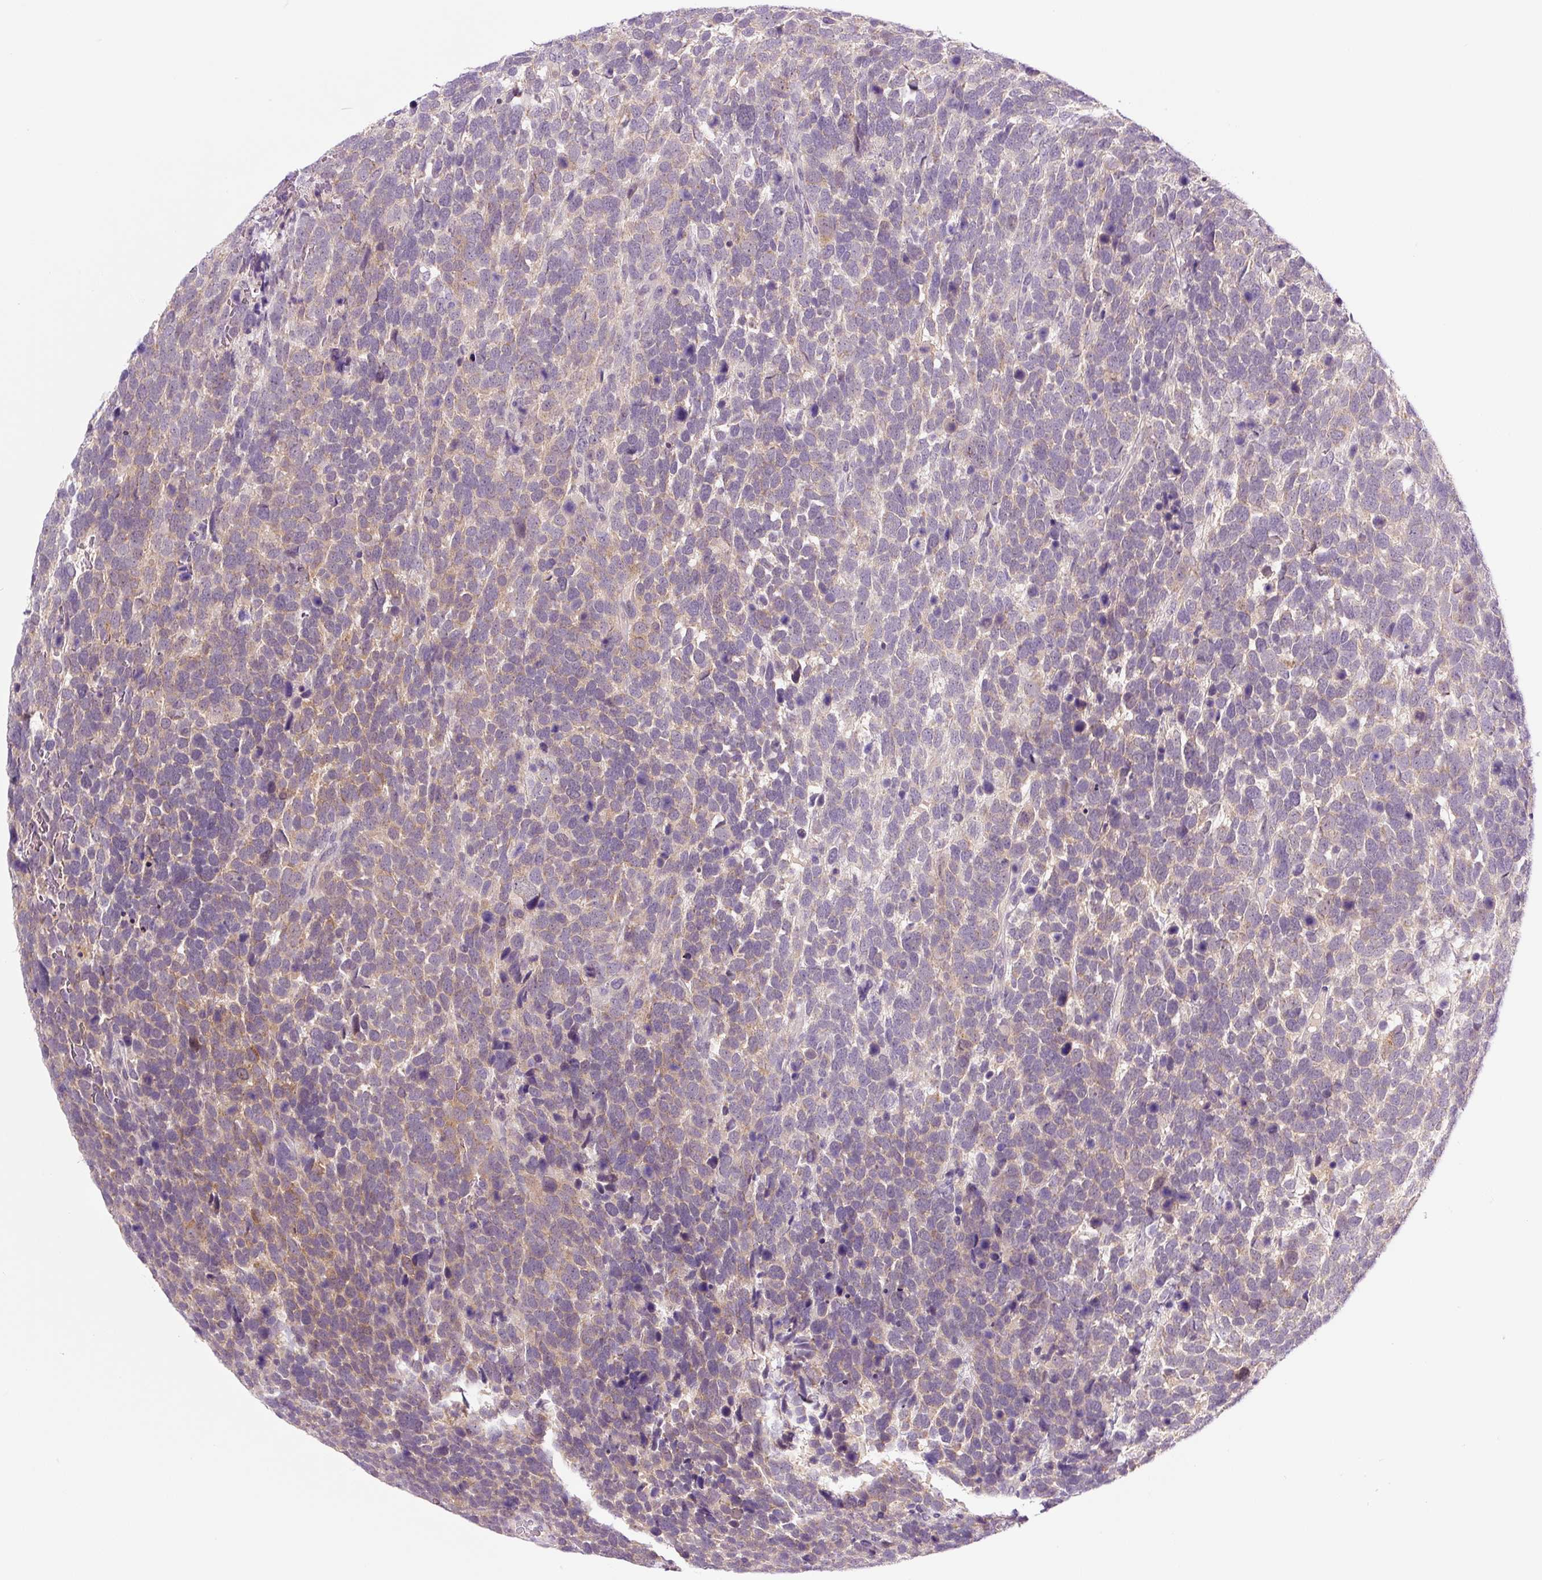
{"staining": {"intensity": "weak", "quantity": "25%-75%", "location": "cytoplasmic/membranous"}, "tissue": "urothelial cancer", "cell_type": "Tumor cells", "image_type": "cancer", "snomed": [{"axis": "morphology", "description": "Urothelial carcinoma, High grade"}, {"axis": "topography", "description": "Urinary bladder"}], "caption": "Weak cytoplasmic/membranous staining for a protein is identified in about 25%-75% of tumor cells of urothelial cancer using immunohistochemistry.", "gene": "PRKAA2", "patient": {"sex": "female", "age": 82}}